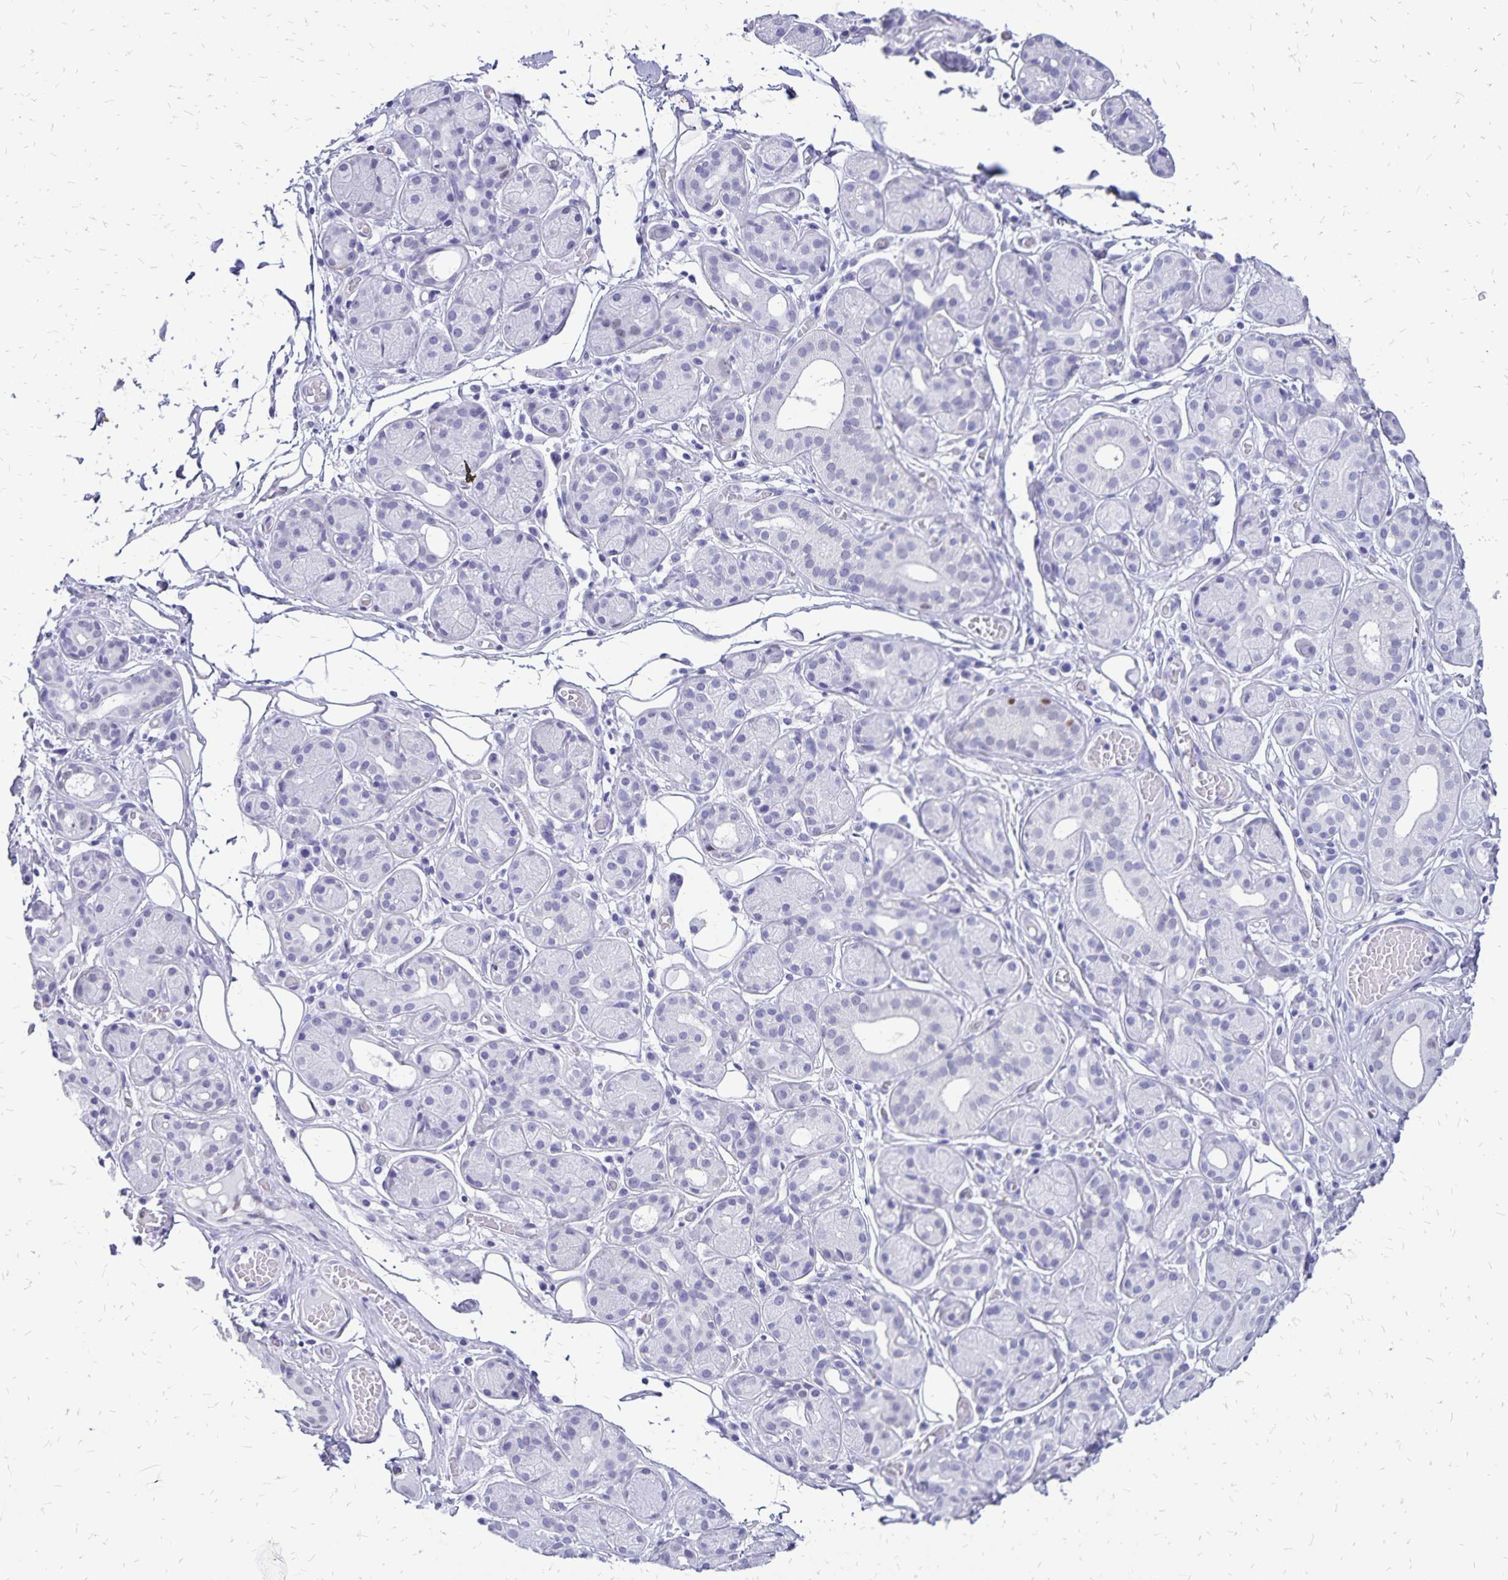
{"staining": {"intensity": "negative", "quantity": "none", "location": "none"}, "tissue": "salivary gland", "cell_type": "Glandular cells", "image_type": "normal", "snomed": [{"axis": "morphology", "description": "Normal tissue, NOS"}, {"axis": "topography", "description": "Salivary gland"}, {"axis": "topography", "description": "Peripheral nerve tissue"}], "caption": "DAB (3,3'-diaminobenzidine) immunohistochemical staining of unremarkable salivary gland reveals no significant staining in glandular cells. Brightfield microscopy of immunohistochemistry stained with DAB (brown) and hematoxylin (blue), captured at high magnification.", "gene": "HMGB3", "patient": {"sex": "male", "age": 71}}